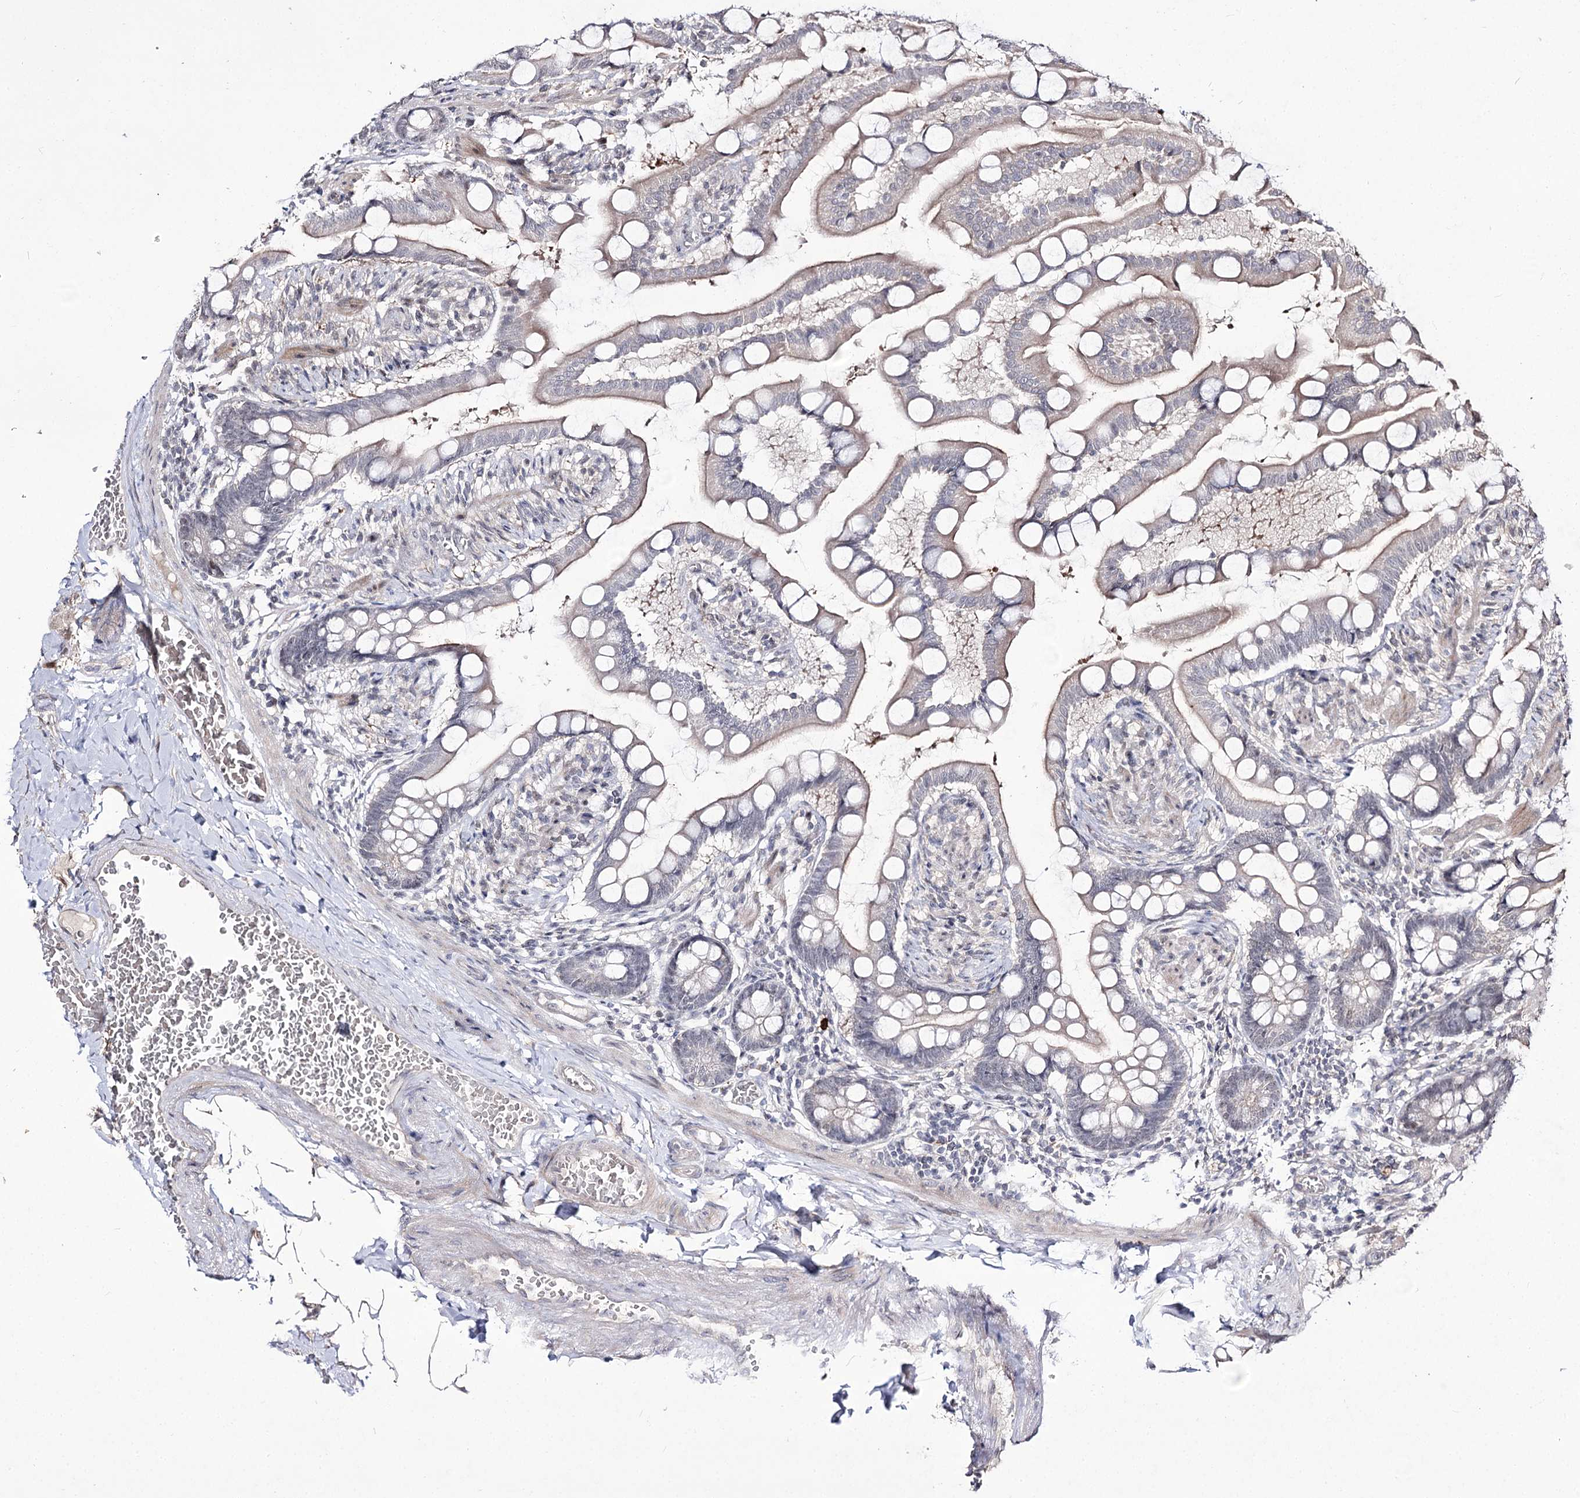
{"staining": {"intensity": "negative", "quantity": "none", "location": "none"}, "tissue": "small intestine", "cell_type": "Glandular cells", "image_type": "normal", "snomed": [{"axis": "morphology", "description": "Normal tissue, NOS"}, {"axis": "topography", "description": "Small intestine"}], "caption": "Immunohistochemical staining of normal human small intestine demonstrates no significant expression in glandular cells.", "gene": "RRP9", "patient": {"sex": "male", "age": 41}}